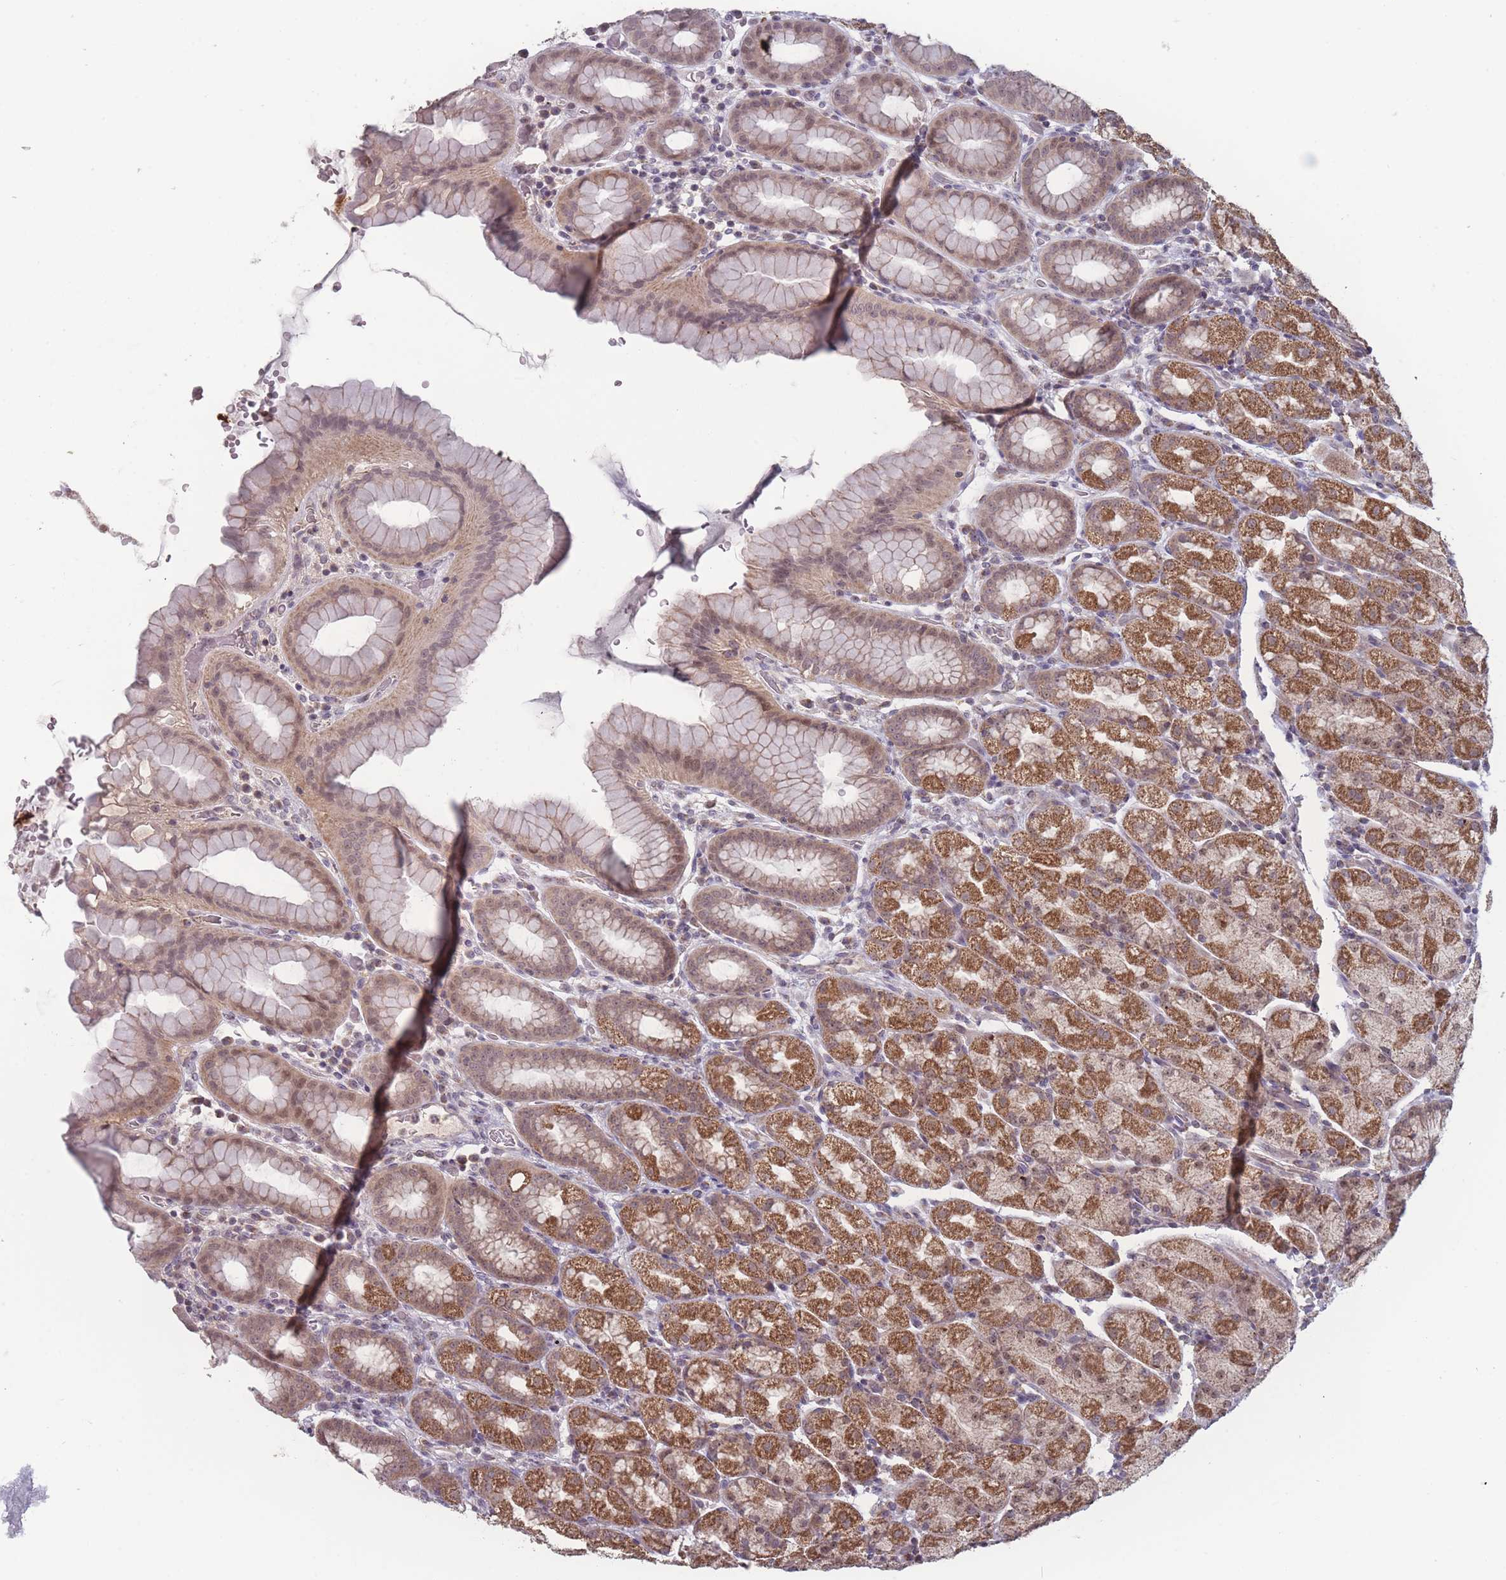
{"staining": {"intensity": "moderate", "quantity": ">75%", "location": "cytoplasmic/membranous,nuclear"}, "tissue": "stomach", "cell_type": "Glandular cells", "image_type": "normal", "snomed": [{"axis": "morphology", "description": "Normal tissue, NOS"}, {"axis": "topography", "description": "Stomach, upper"}, {"axis": "topography", "description": "Stomach, lower"}, {"axis": "topography", "description": "Small intestine"}], "caption": "Immunohistochemistry histopathology image of normal human stomach stained for a protein (brown), which exhibits medium levels of moderate cytoplasmic/membranous,nuclear staining in approximately >75% of glandular cells.", "gene": "TMEM232", "patient": {"sex": "male", "age": 68}}